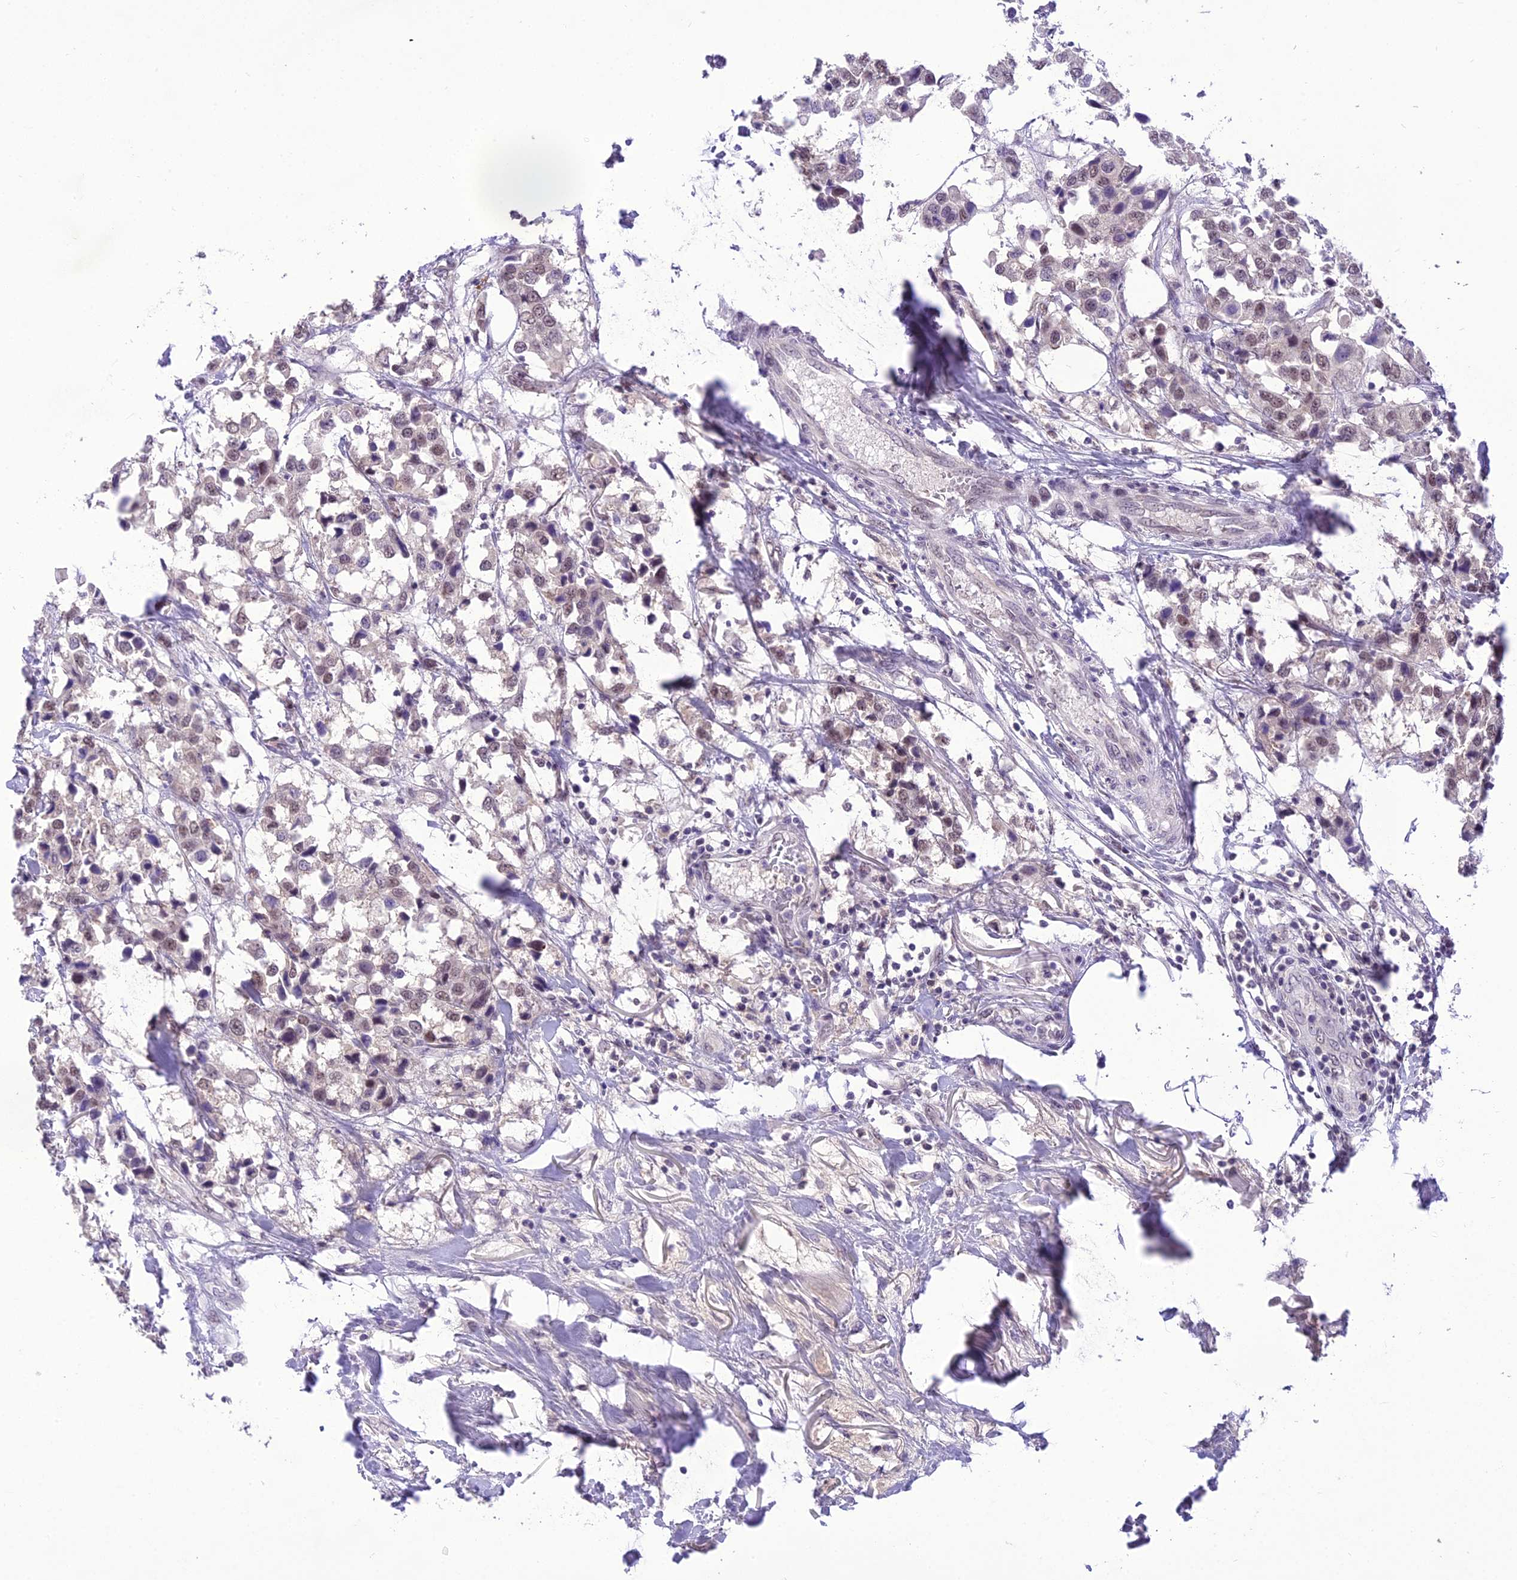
{"staining": {"intensity": "weak", "quantity": "25%-75%", "location": "nuclear"}, "tissue": "breast cancer", "cell_type": "Tumor cells", "image_type": "cancer", "snomed": [{"axis": "morphology", "description": "Duct carcinoma"}, {"axis": "topography", "description": "Breast"}], "caption": "Invasive ductal carcinoma (breast) tissue reveals weak nuclear expression in approximately 25%-75% of tumor cells, visualized by immunohistochemistry. (Brightfield microscopy of DAB IHC at high magnification).", "gene": "SH3RF3", "patient": {"sex": "female", "age": 80}}